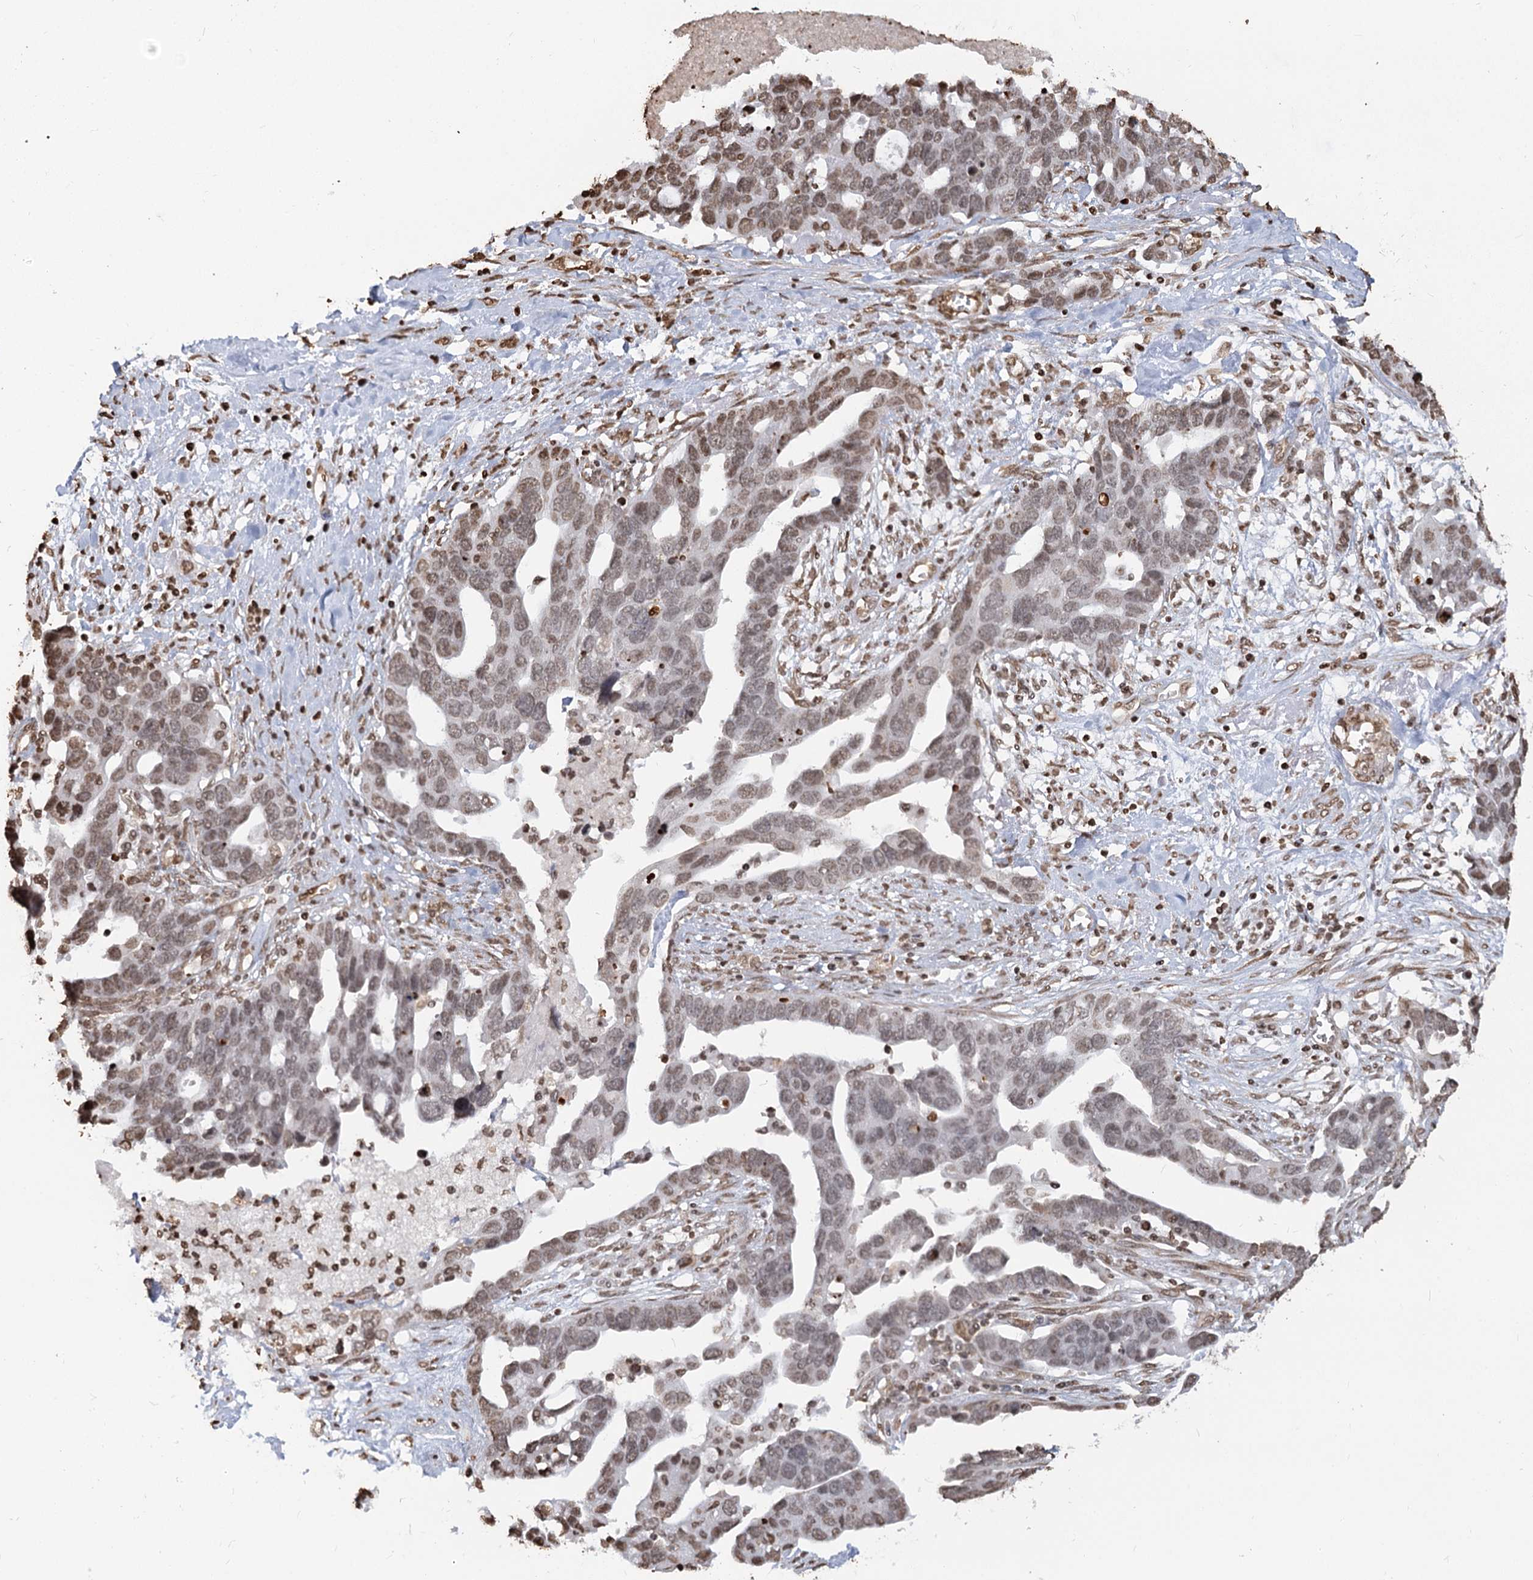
{"staining": {"intensity": "weak", "quantity": ">75%", "location": "nuclear"}, "tissue": "ovarian cancer", "cell_type": "Tumor cells", "image_type": "cancer", "snomed": [{"axis": "morphology", "description": "Cystadenocarcinoma, serous, NOS"}, {"axis": "topography", "description": "Ovary"}], "caption": "This is a histology image of IHC staining of ovarian serous cystadenocarcinoma, which shows weak expression in the nuclear of tumor cells.", "gene": "FAM13A", "patient": {"sex": "female", "age": 54}}